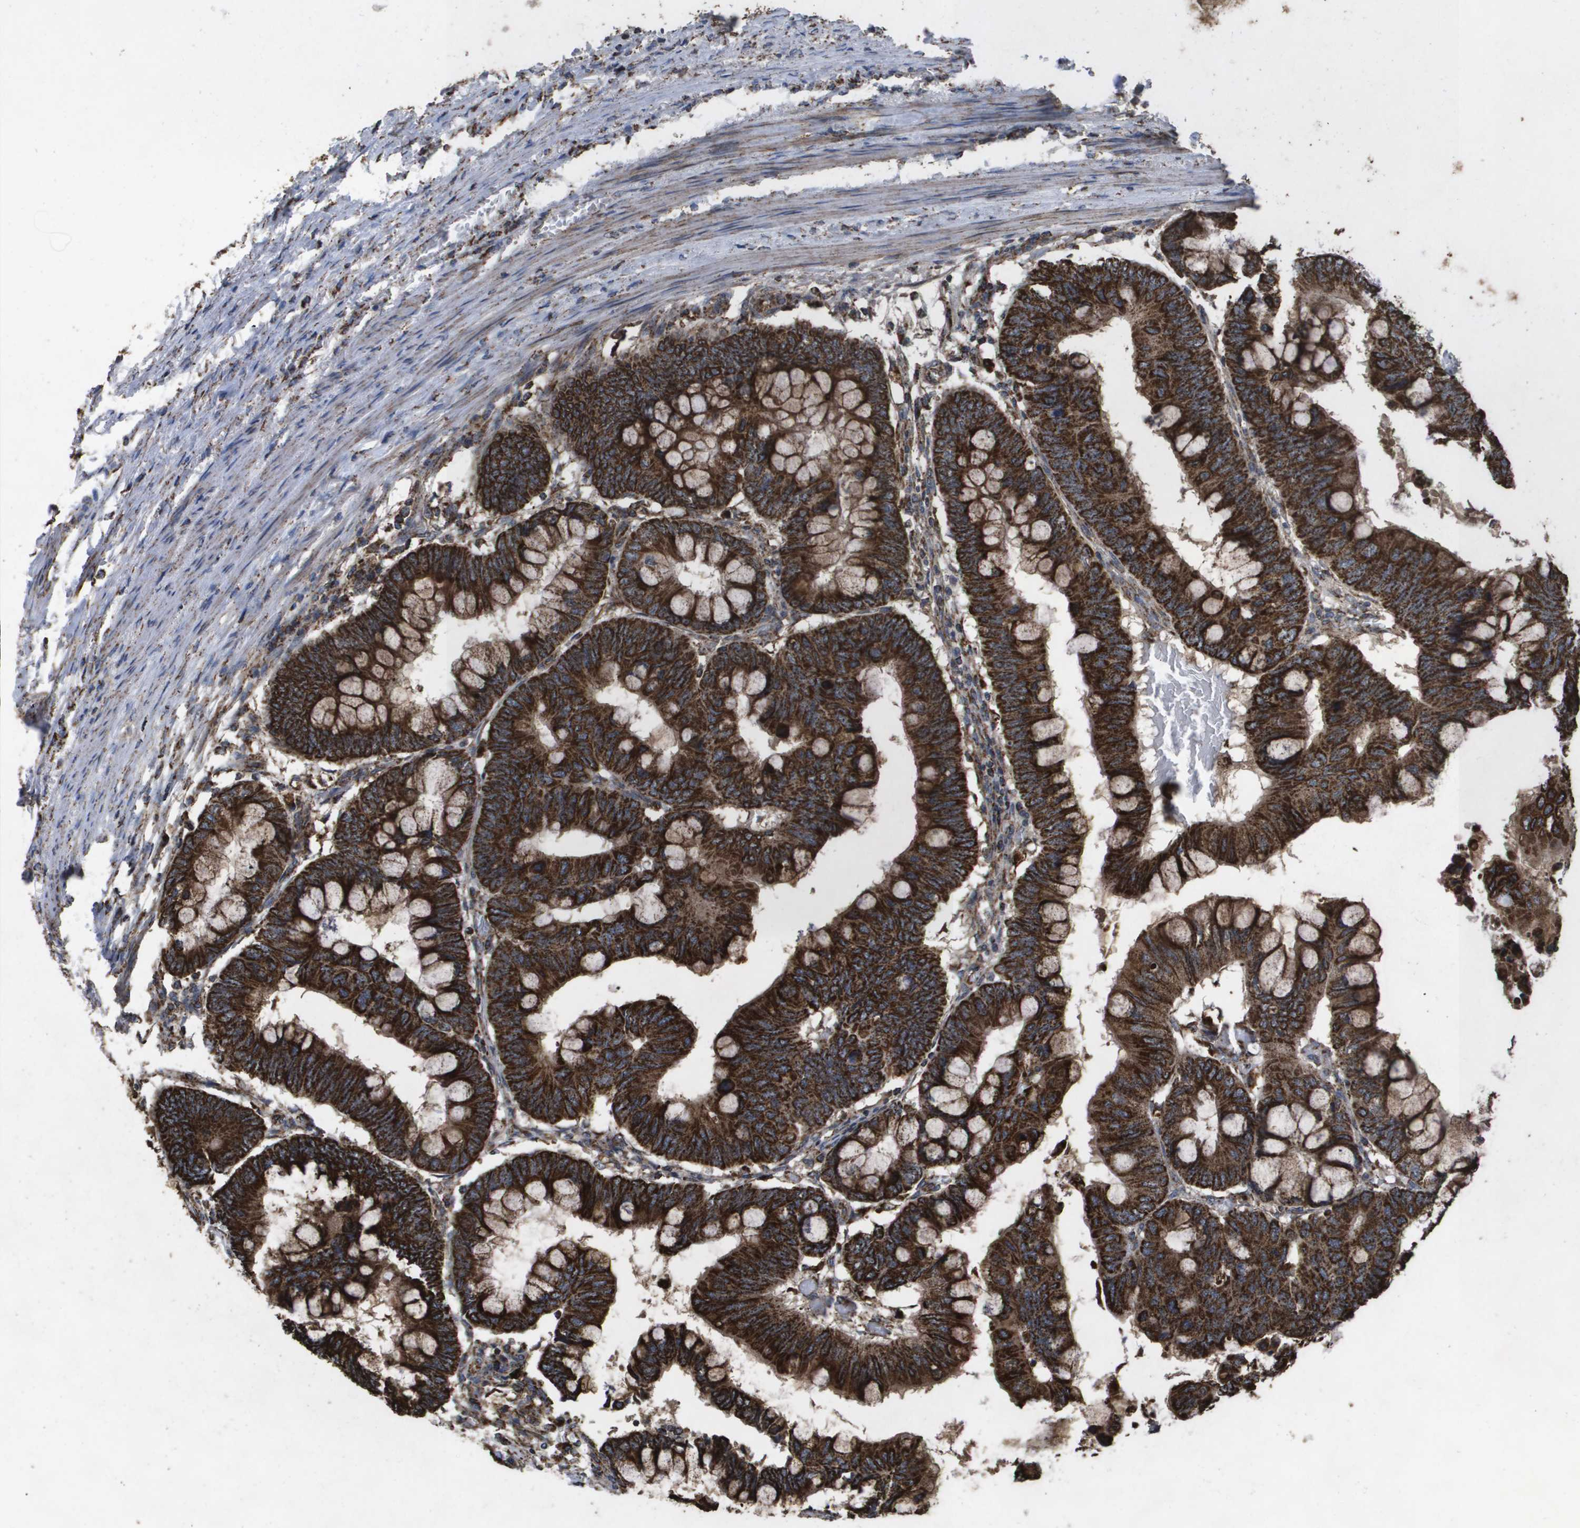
{"staining": {"intensity": "strong", "quantity": ">75%", "location": "cytoplasmic/membranous"}, "tissue": "colorectal cancer", "cell_type": "Tumor cells", "image_type": "cancer", "snomed": [{"axis": "morphology", "description": "Normal tissue, NOS"}, {"axis": "morphology", "description": "Adenocarcinoma, NOS"}, {"axis": "topography", "description": "Rectum"}, {"axis": "topography", "description": "Peripheral nerve tissue"}], "caption": "A micrograph showing strong cytoplasmic/membranous expression in about >75% of tumor cells in colorectal cancer, as visualized by brown immunohistochemical staining.", "gene": "HSPE1", "patient": {"sex": "male", "age": 92}}